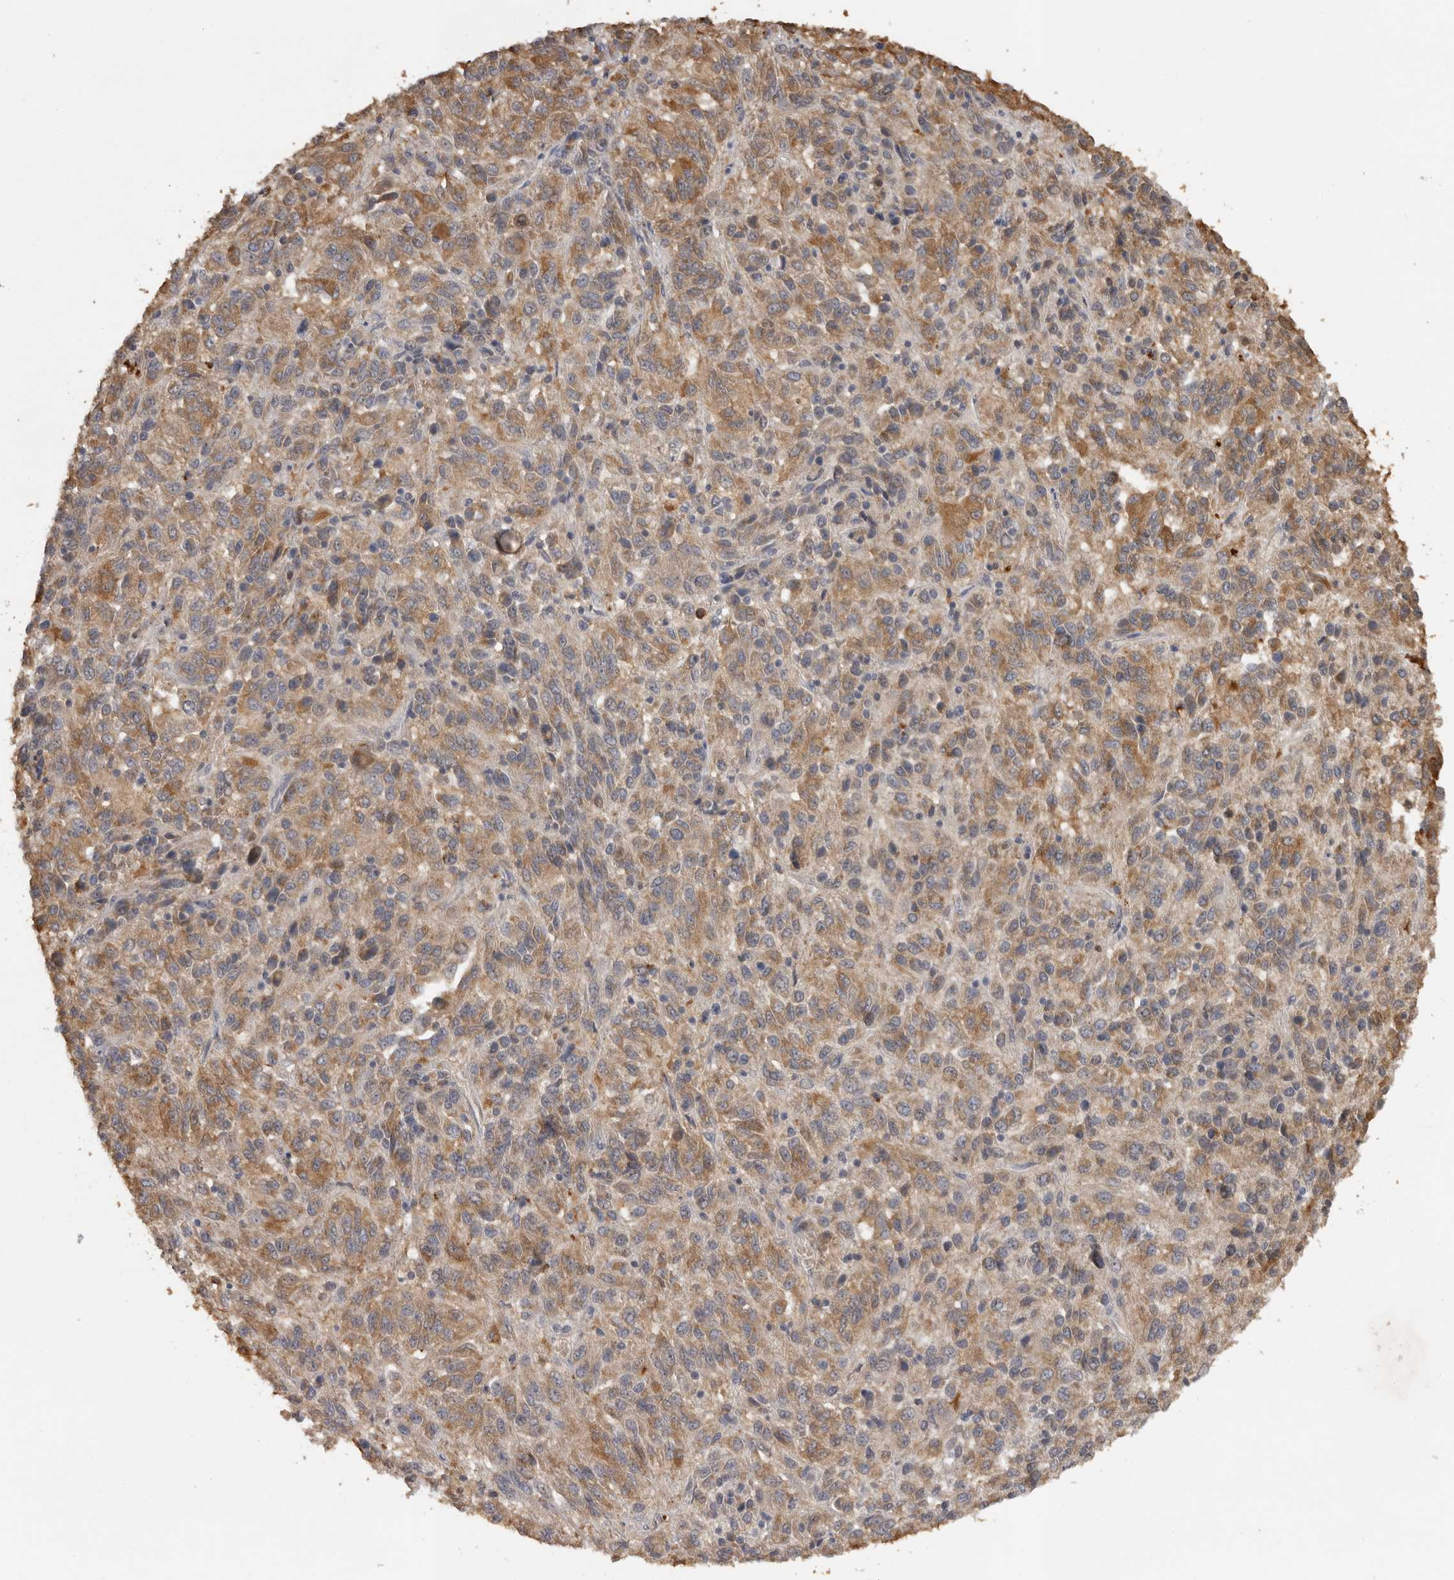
{"staining": {"intensity": "moderate", "quantity": ">75%", "location": "cytoplasmic/membranous"}, "tissue": "melanoma", "cell_type": "Tumor cells", "image_type": "cancer", "snomed": [{"axis": "morphology", "description": "Malignant melanoma, Metastatic site"}, {"axis": "topography", "description": "Lung"}], "caption": "Immunohistochemical staining of melanoma displays moderate cytoplasmic/membranous protein staining in approximately >75% of tumor cells. Immunohistochemistry stains the protein of interest in brown and the nuclei are stained blue.", "gene": "MTF1", "patient": {"sex": "male", "age": 64}}